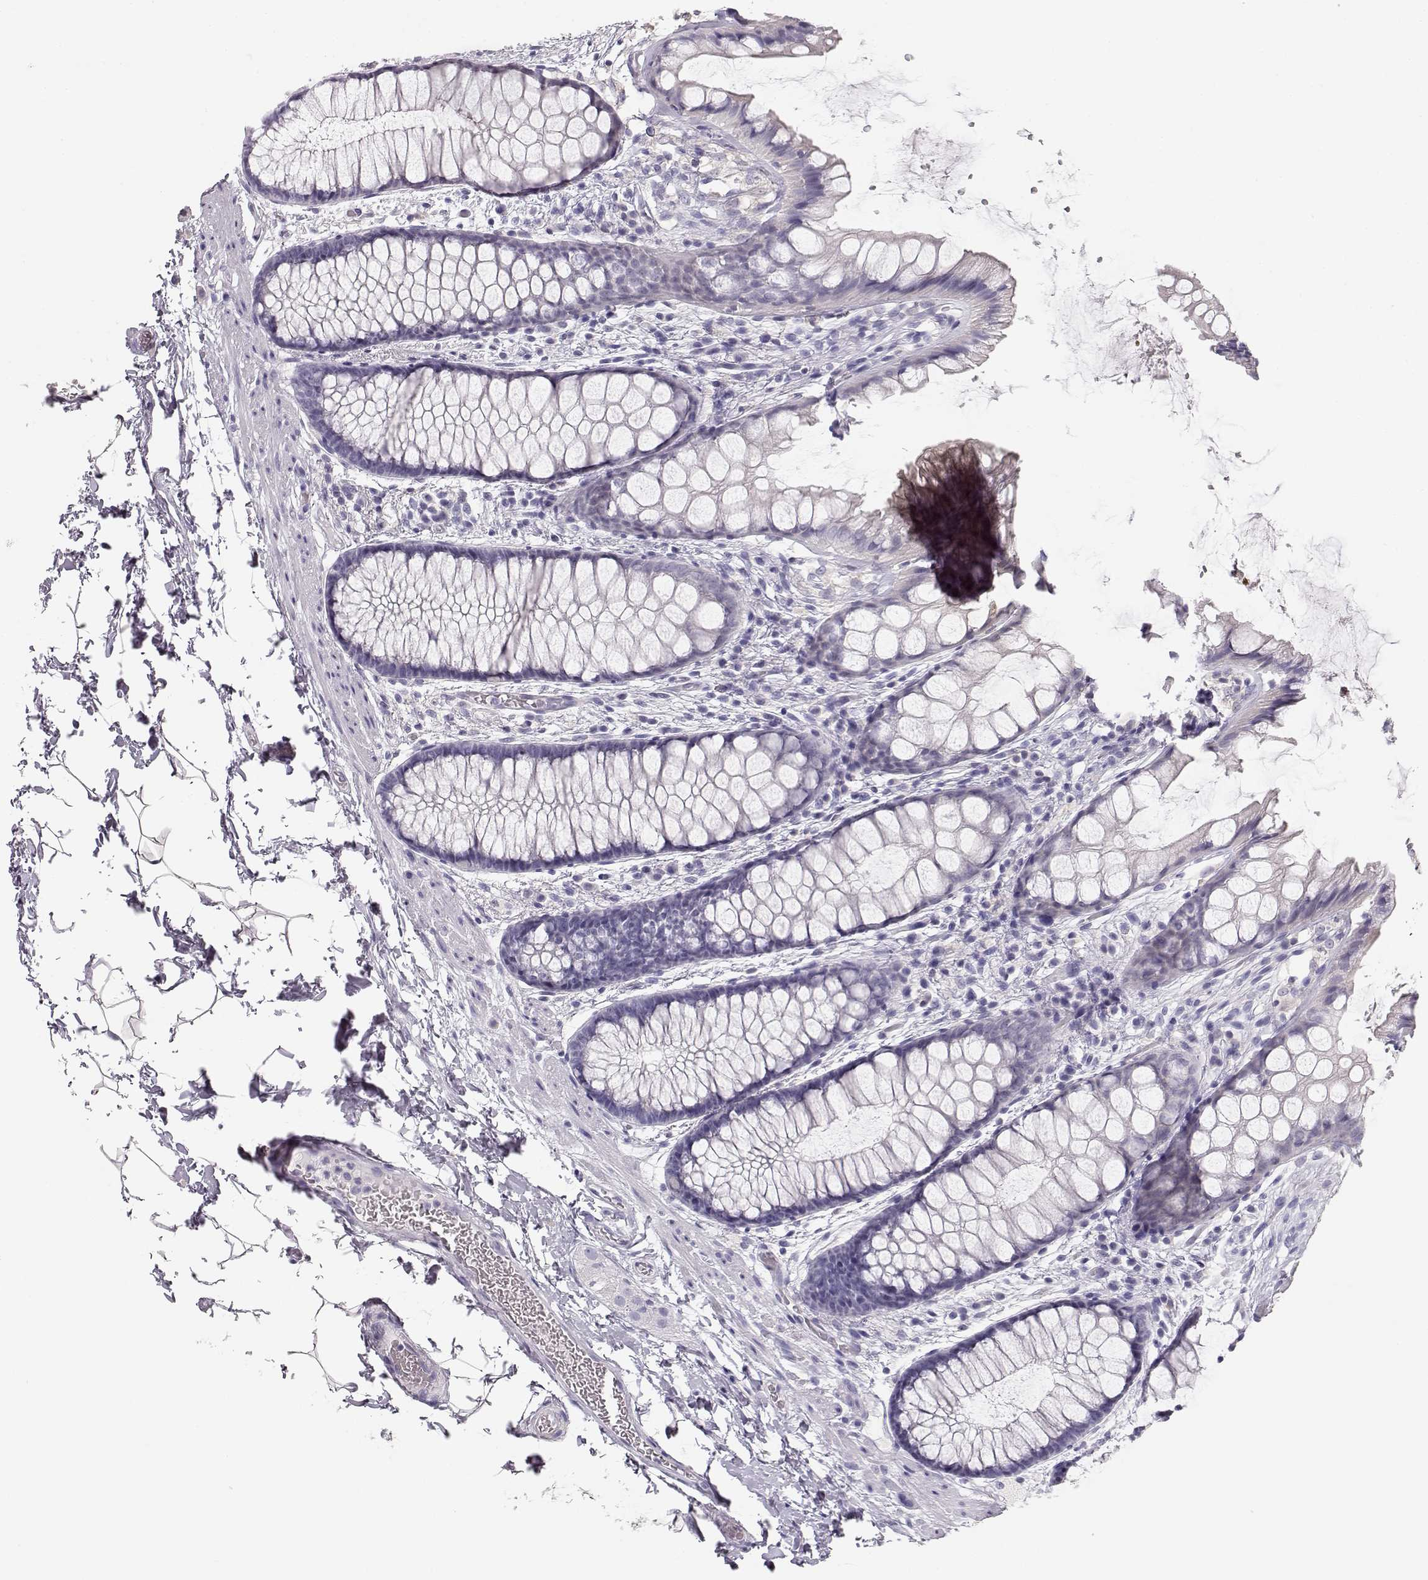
{"staining": {"intensity": "negative", "quantity": "none", "location": "none"}, "tissue": "rectum", "cell_type": "Glandular cells", "image_type": "normal", "snomed": [{"axis": "morphology", "description": "Normal tissue, NOS"}, {"axis": "topography", "description": "Rectum"}], "caption": "A micrograph of rectum stained for a protein exhibits no brown staining in glandular cells. (Brightfield microscopy of DAB immunohistochemistry at high magnification).", "gene": "LEPR", "patient": {"sex": "female", "age": 62}}